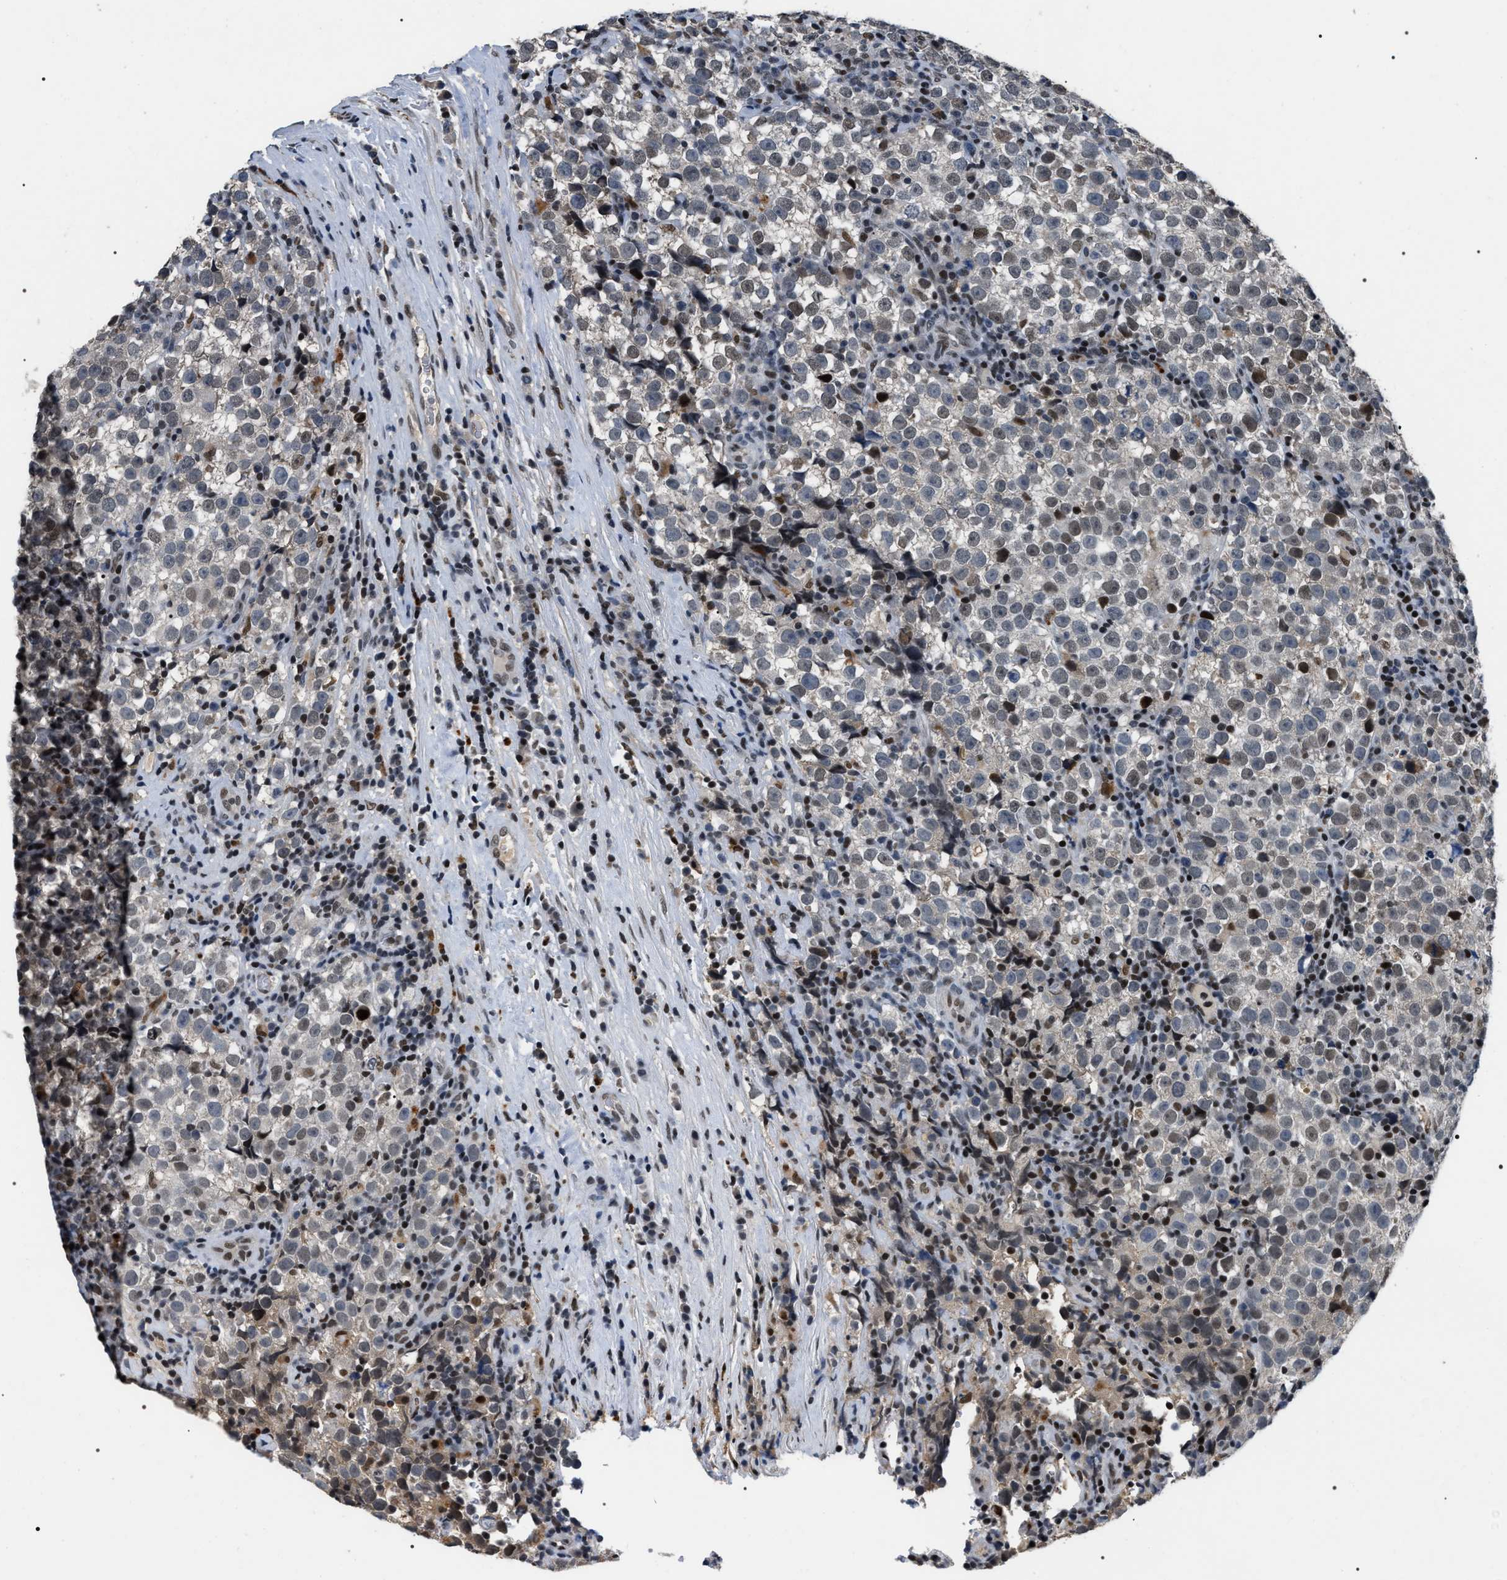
{"staining": {"intensity": "weak", "quantity": "<25%", "location": "nuclear"}, "tissue": "testis cancer", "cell_type": "Tumor cells", "image_type": "cancer", "snomed": [{"axis": "morphology", "description": "Normal tissue, NOS"}, {"axis": "morphology", "description": "Seminoma, NOS"}, {"axis": "topography", "description": "Testis"}], "caption": "An image of human seminoma (testis) is negative for staining in tumor cells.", "gene": "C7orf25", "patient": {"sex": "male", "age": 43}}